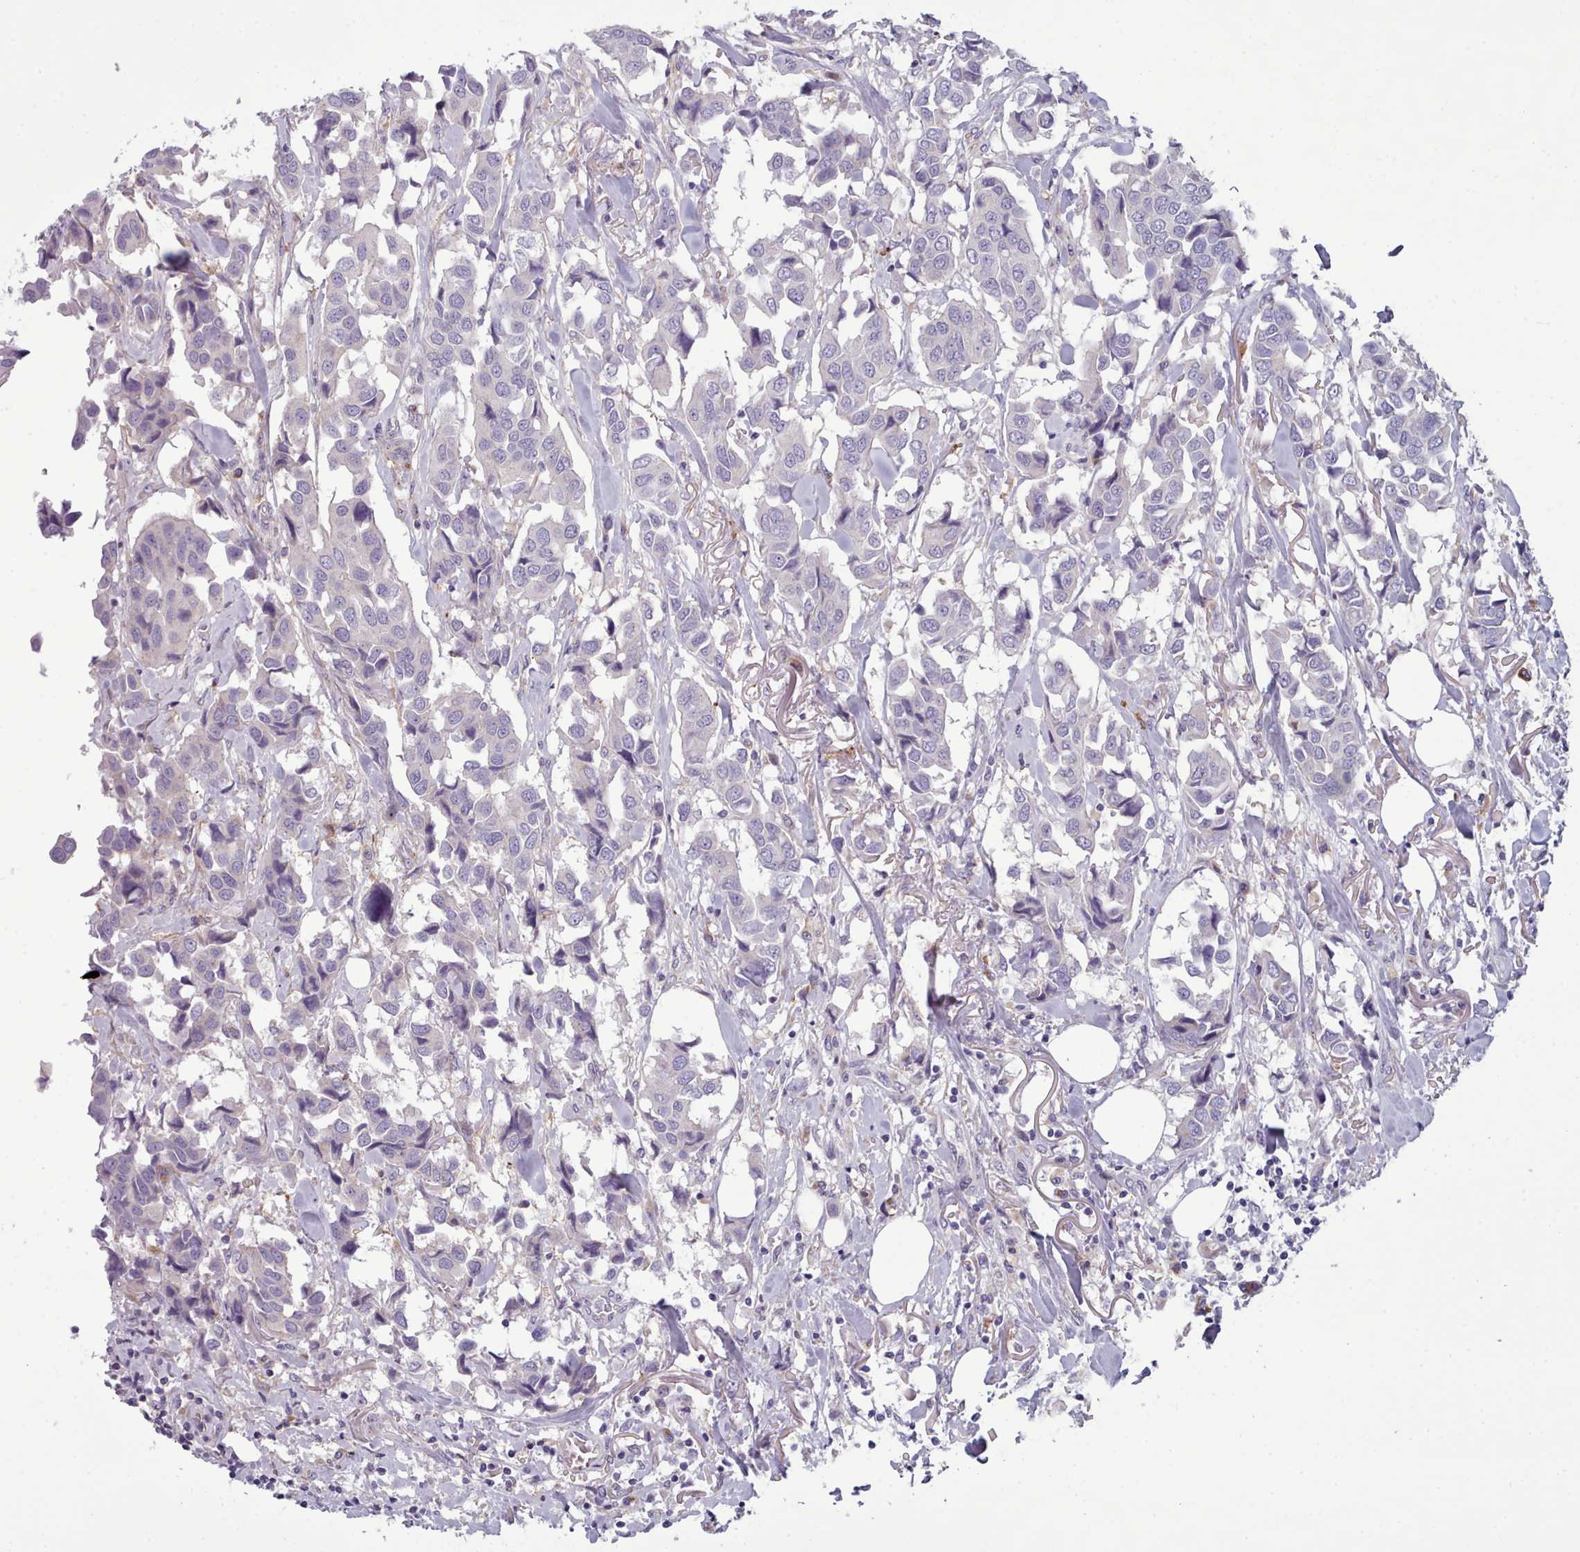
{"staining": {"intensity": "negative", "quantity": "none", "location": "none"}, "tissue": "breast cancer", "cell_type": "Tumor cells", "image_type": "cancer", "snomed": [{"axis": "morphology", "description": "Duct carcinoma"}, {"axis": "topography", "description": "Breast"}], "caption": "Immunohistochemistry (IHC) histopathology image of neoplastic tissue: human breast cancer stained with DAB shows no significant protein staining in tumor cells.", "gene": "MYRFL", "patient": {"sex": "female", "age": 80}}